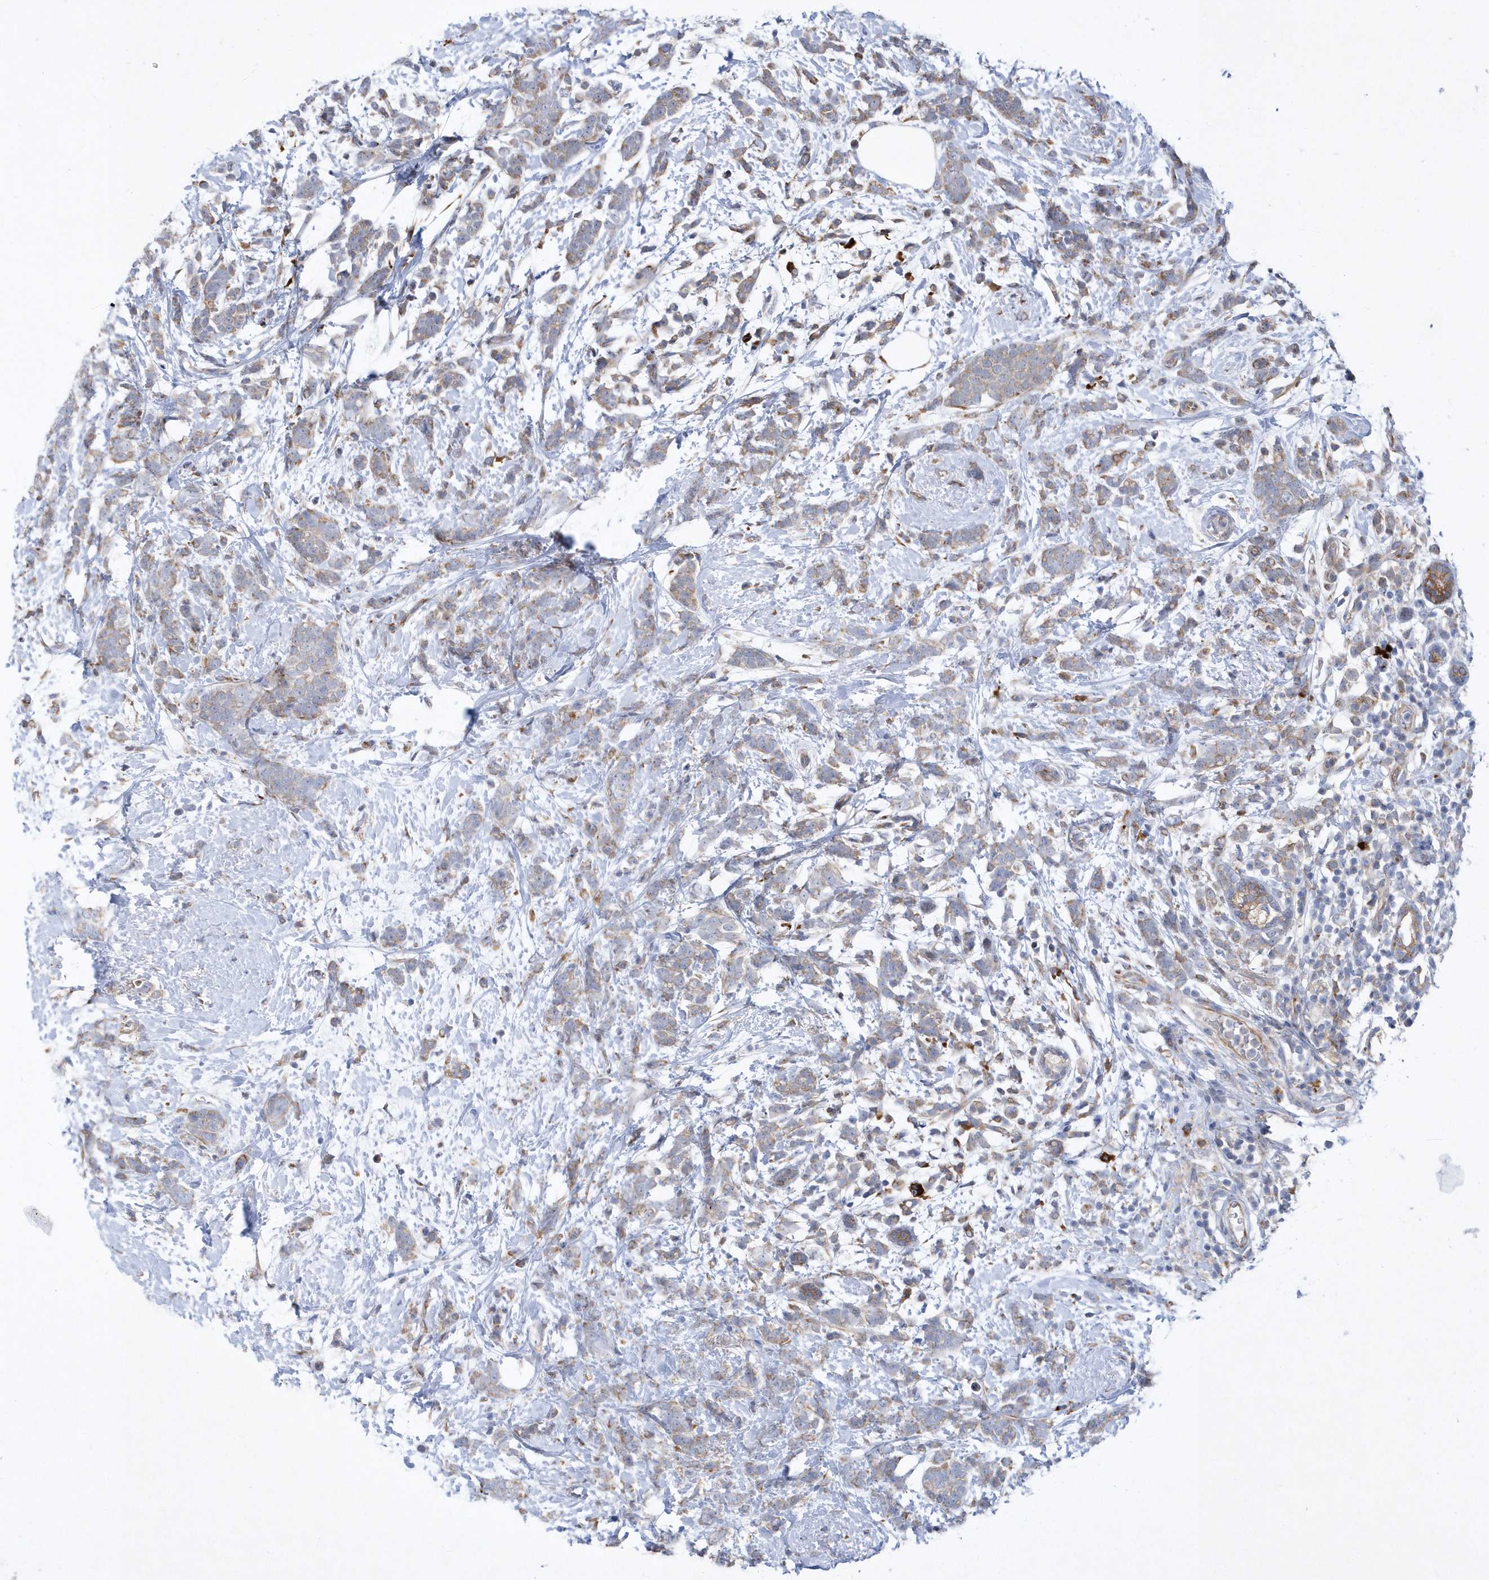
{"staining": {"intensity": "weak", "quantity": "25%-75%", "location": "cytoplasmic/membranous"}, "tissue": "breast cancer", "cell_type": "Tumor cells", "image_type": "cancer", "snomed": [{"axis": "morphology", "description": "Lobular carcinoma"}, {"axis": "topography", "description": "Breast"}], "caption": "Breast cancer (lobular carcinoma) stained with a protein marker shows weak staining in tumor cells.", "gene": "MED31", "patient": {"sex": "female", "age": 58}}